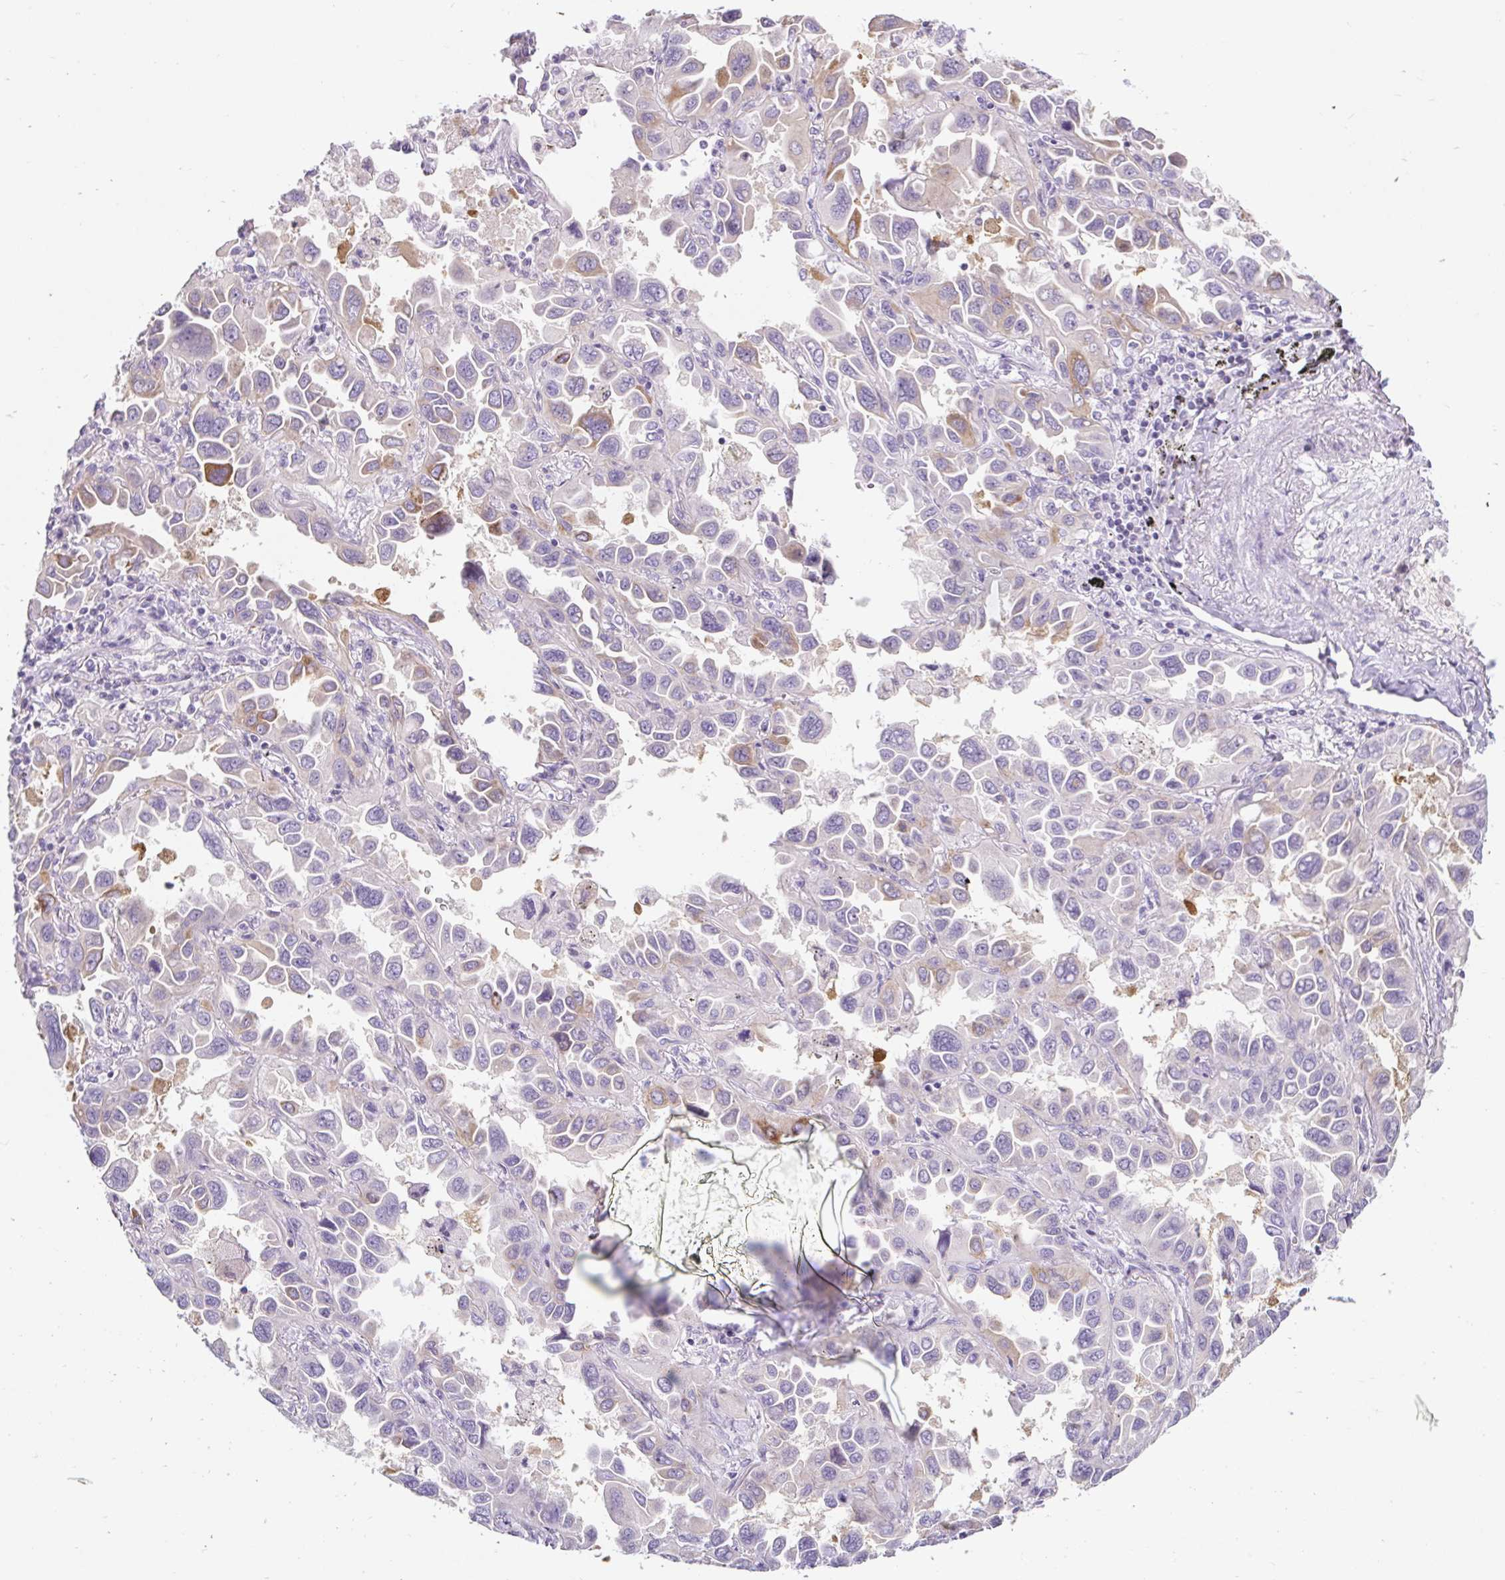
{"staining": {"intensity": "moderate", "quantity": "<25%", "location": "cytoplasmic/membranous"}, "tissue": "lung cancer", "cell_type": "Tumor cells", "image_type": "cancer", "snomed": [{"axis": "morphology", "description": "Adenocarcinoma, NOS"}, {"axis": "topography", "description": "Lung"}], "caption": "Adenocarcinoma (lung) was stained to show a protein in brown. There is low levels of moderate cytoplasmic/membranous expression in about <25% of tumor cells.", "gene": "BCAS1", "patient": {"sex": "male", "age": 64}}